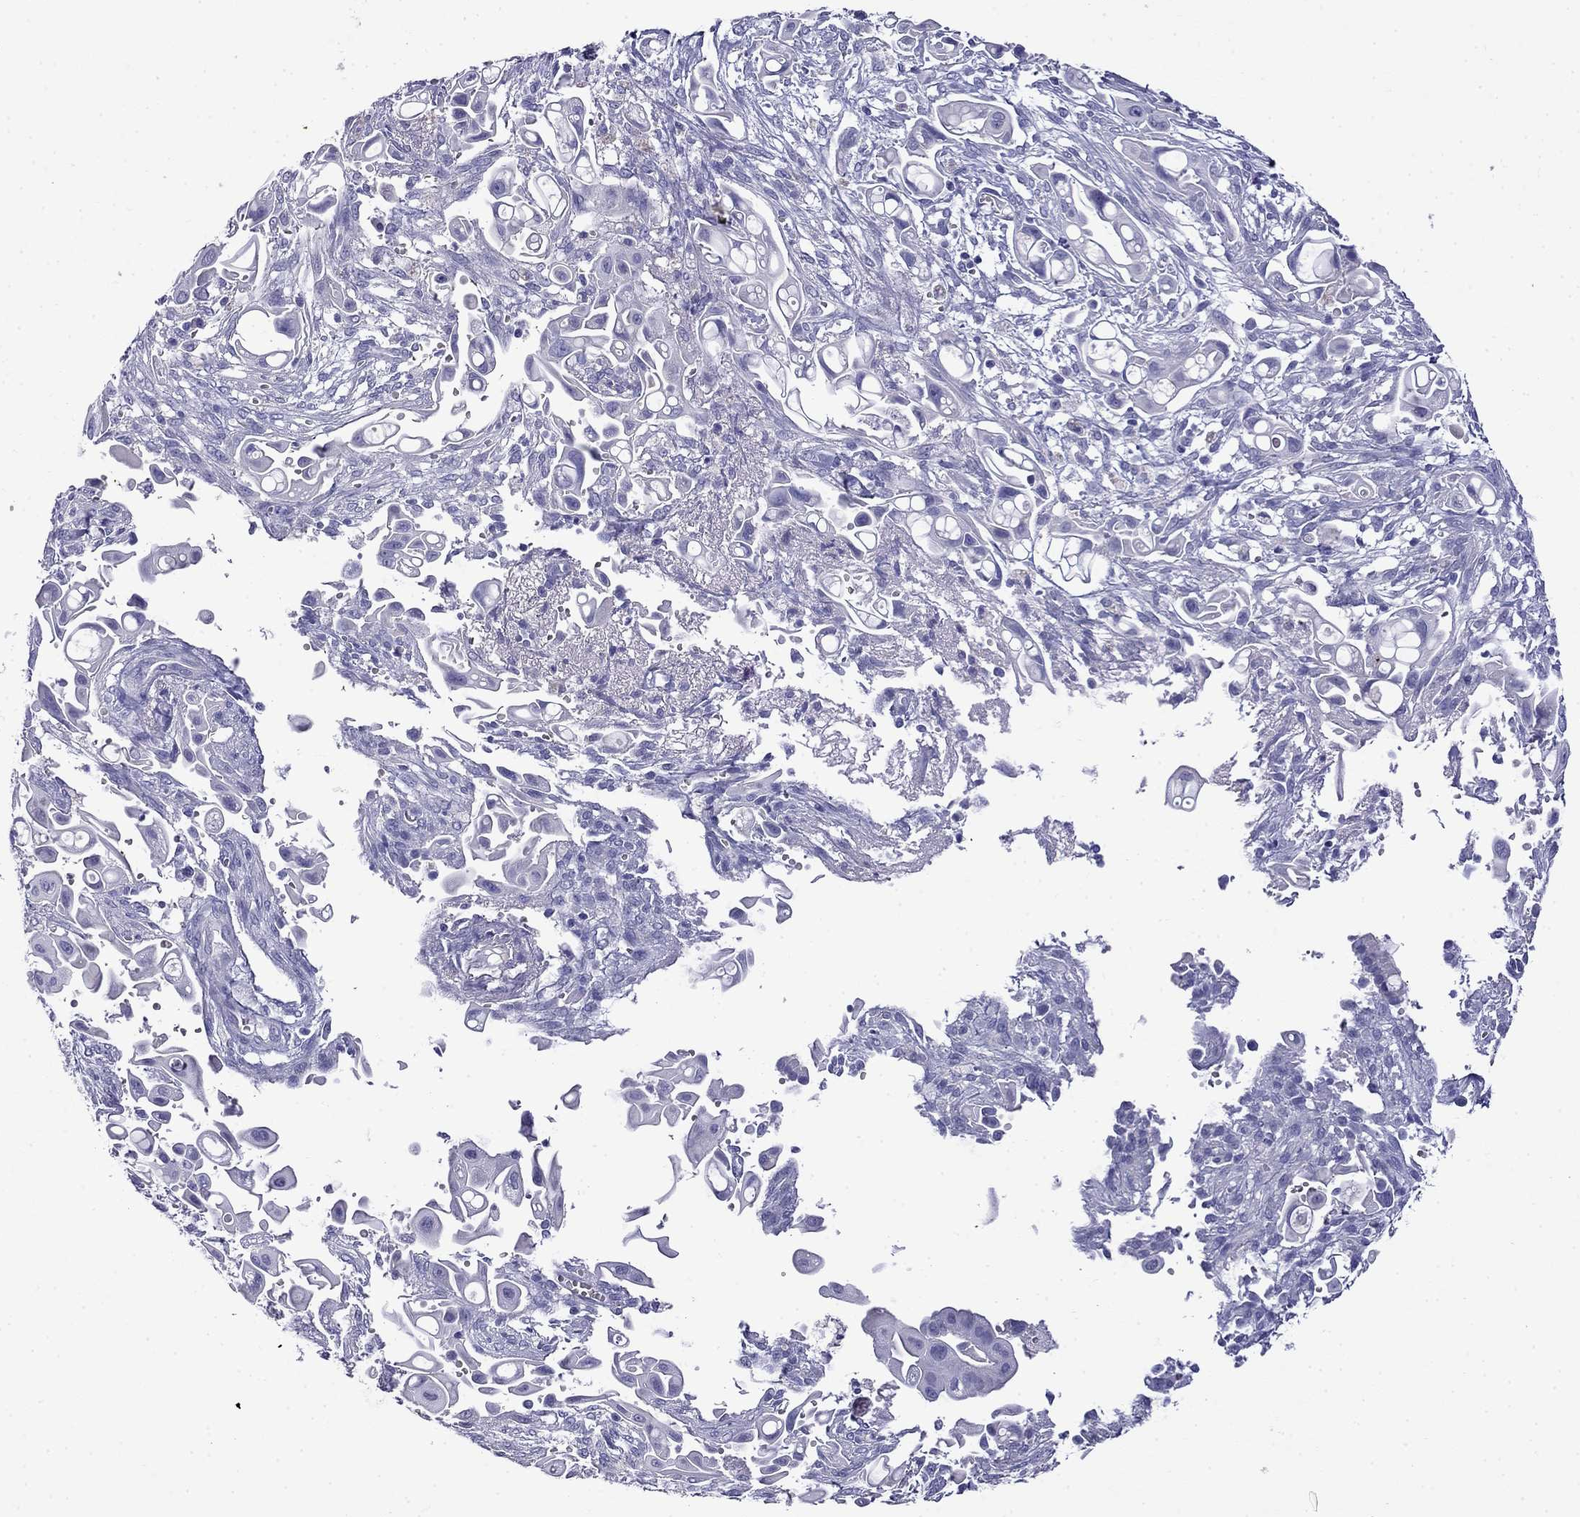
{"staining": {"intensity": "negative", "quantity": "none", "location": "none"}, "tissue": "pancreatic cancer", "cell_type": "Tumor cells", "image_type": "cancer", "snomed": [{"axis": "morphology", "description": "Adenocarcinoma, NOS"}, {"axis": "topography", "description": "Pancreas"}], "caption": "Immunohistochemistry (IHC) of adenocarcinoma (pancreatic) exhibits no expression in tumor cells. (Immunohistochemistry (IHC), brightfield microscopy, high magnification).", "gene": "MYO15A", "patient": {"sex": "male", "age": 50}}